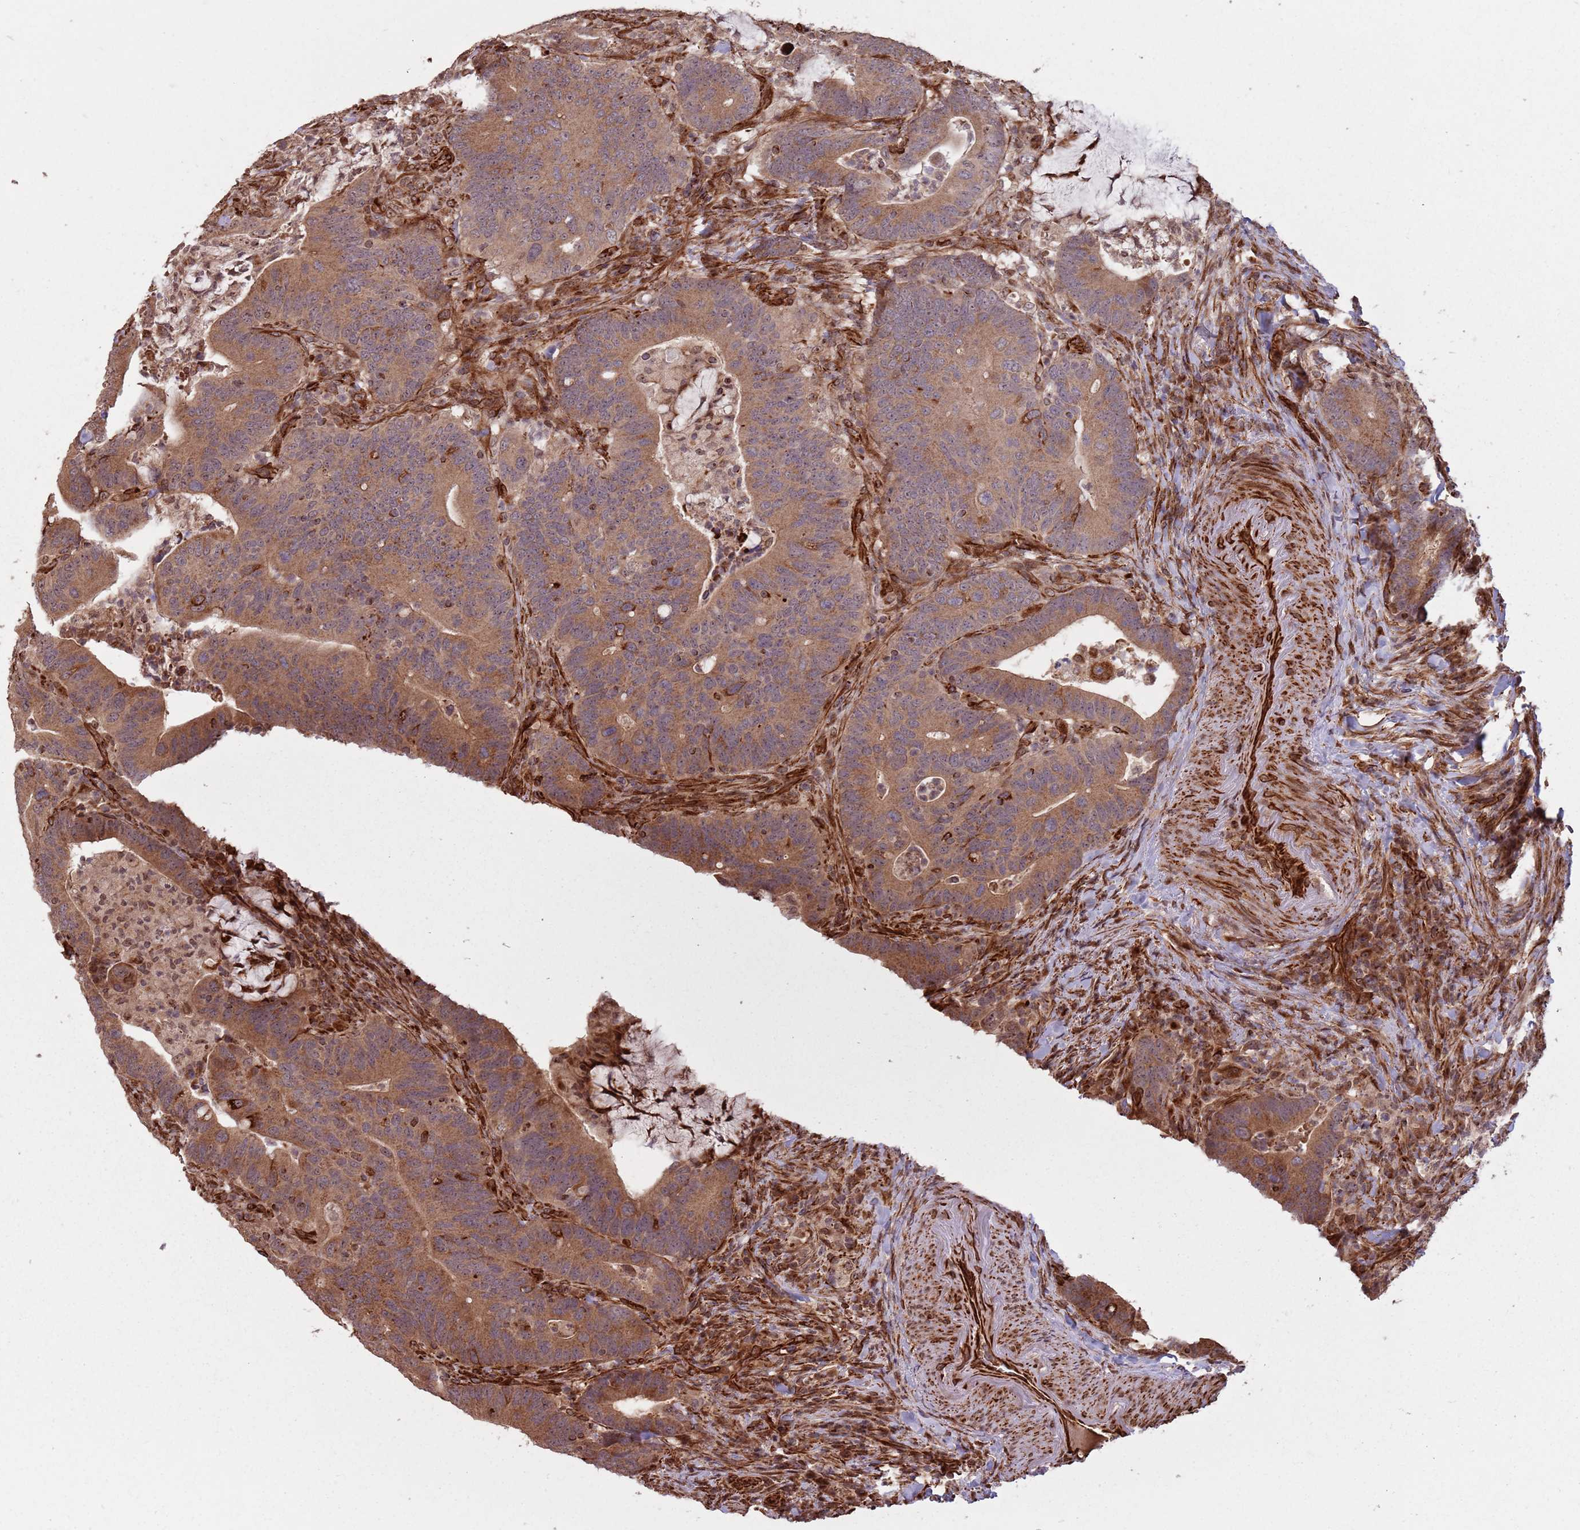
{"staining": {"intensity": "moderate", "quantity": ">75%", "location": "cytoplasmic/membranous,nuclear"}, "tissue": "colorectal cancer", "cell_type": "Tumor cells", "image_type": "cancer", "snomed": [{"axis": "morphology", "description": "Adenocarcinoma, NOS"}, {"axis": "topography", "description": "Colon"}], "caption": "Moderate cytoplasmic/membranous and nuclear expression is appreciated in approximately >75% of tumor cells in adenocarcinoma (colorectal). The staining was performed using DAB, with brown indicating positive protein expression. Nuclei are stained blue with hematoxylin.", "gene": "ADAMTS3", "patient": {"sex": "female", "age": 66}}